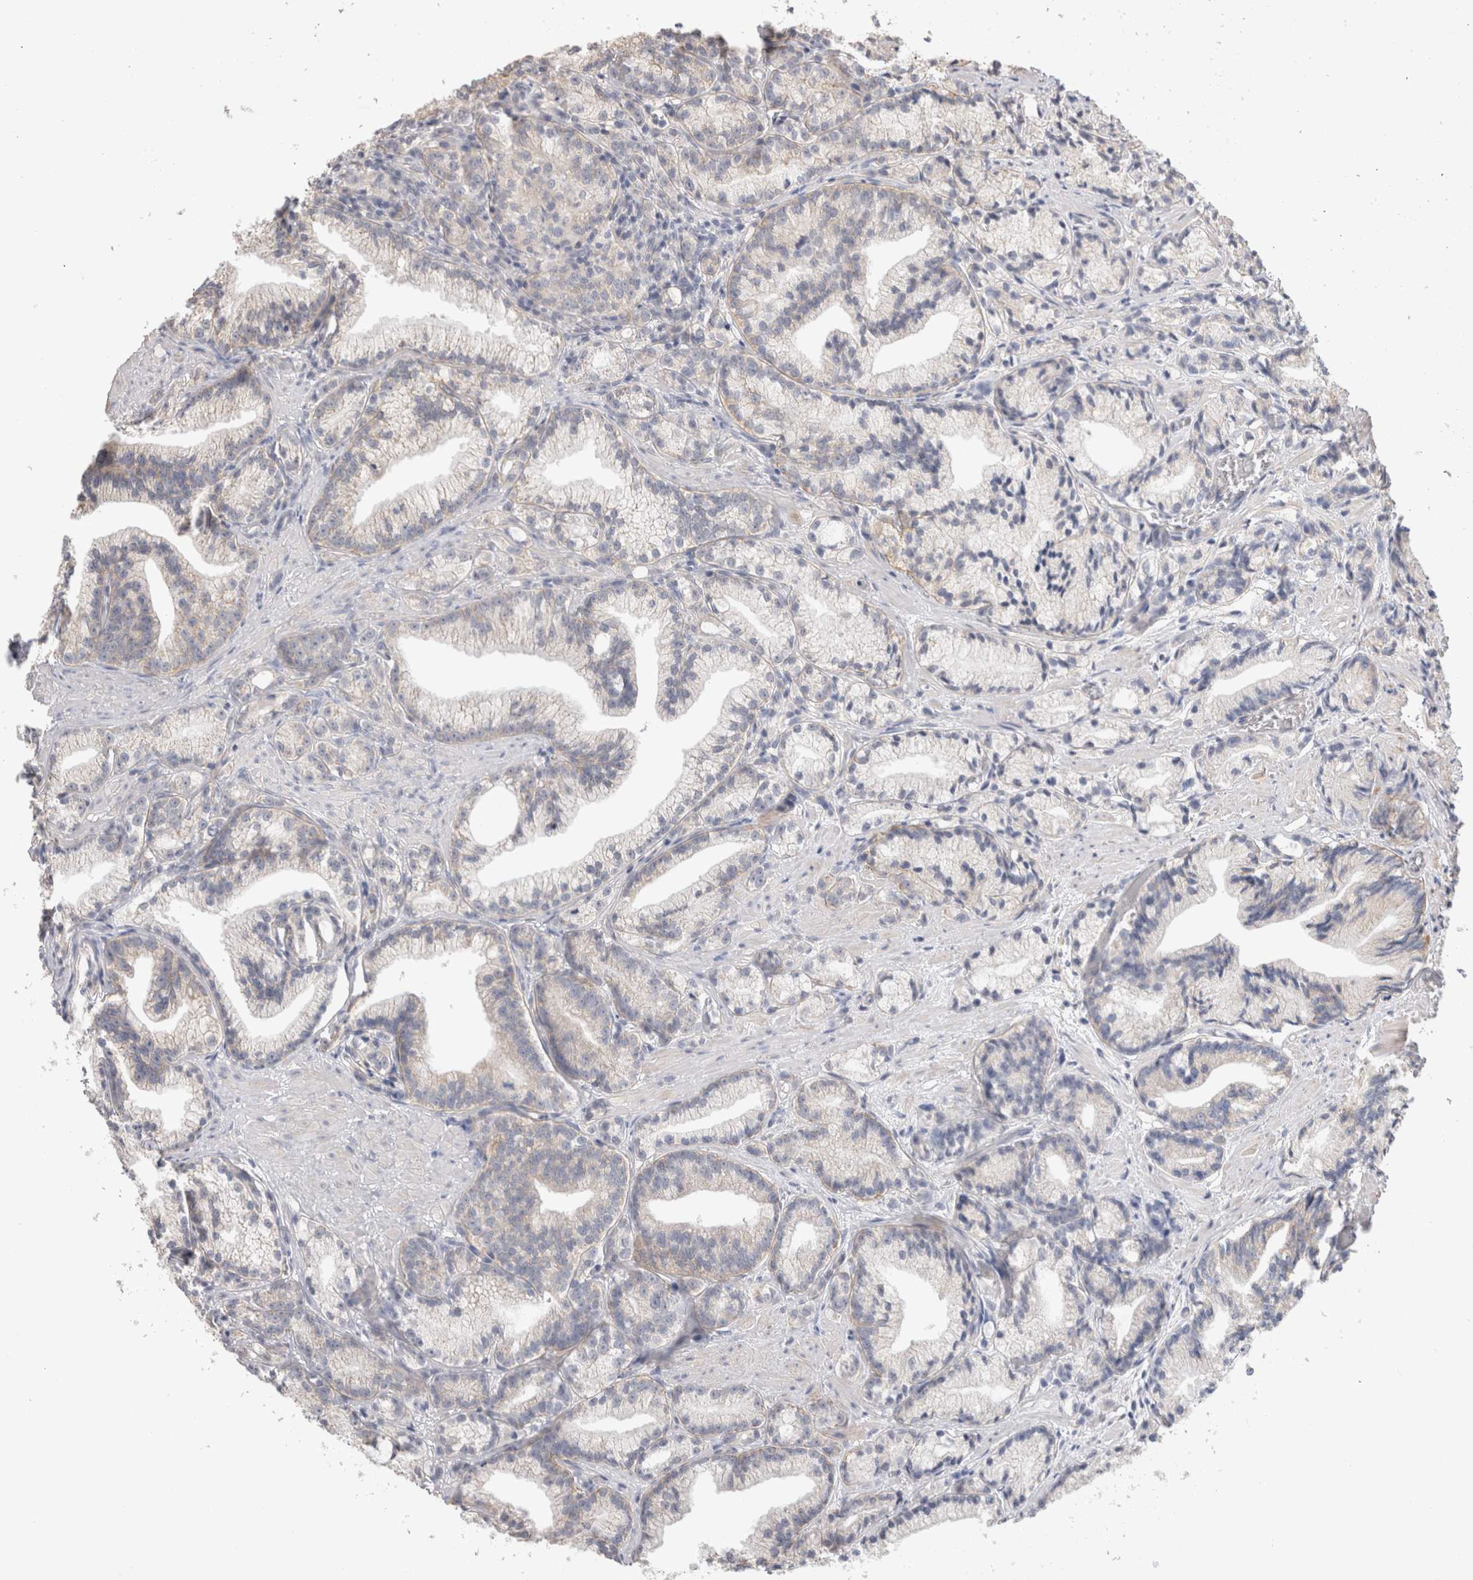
{"staining": {"intensity": "moderate", "quantity": "<25%", "location": "cytoplasmic/membranous"}, "tissue": "prostate cancer", "cell_type": "Tumor cells", "image_type": "cancer", "snomed": [{"axis": "morphology", "description": "Adenocarcinoma, Low grade"}, {"axis": "topography", "description": "Prostate"}], "caption": "Human prostate cancer stained with a brown dye exhibits moderate cytoplasmic/membranous positive staining in approximately <25% of tumor cells.", "gene": "DMD", "patient": {"sex": "male", "age": 89}}